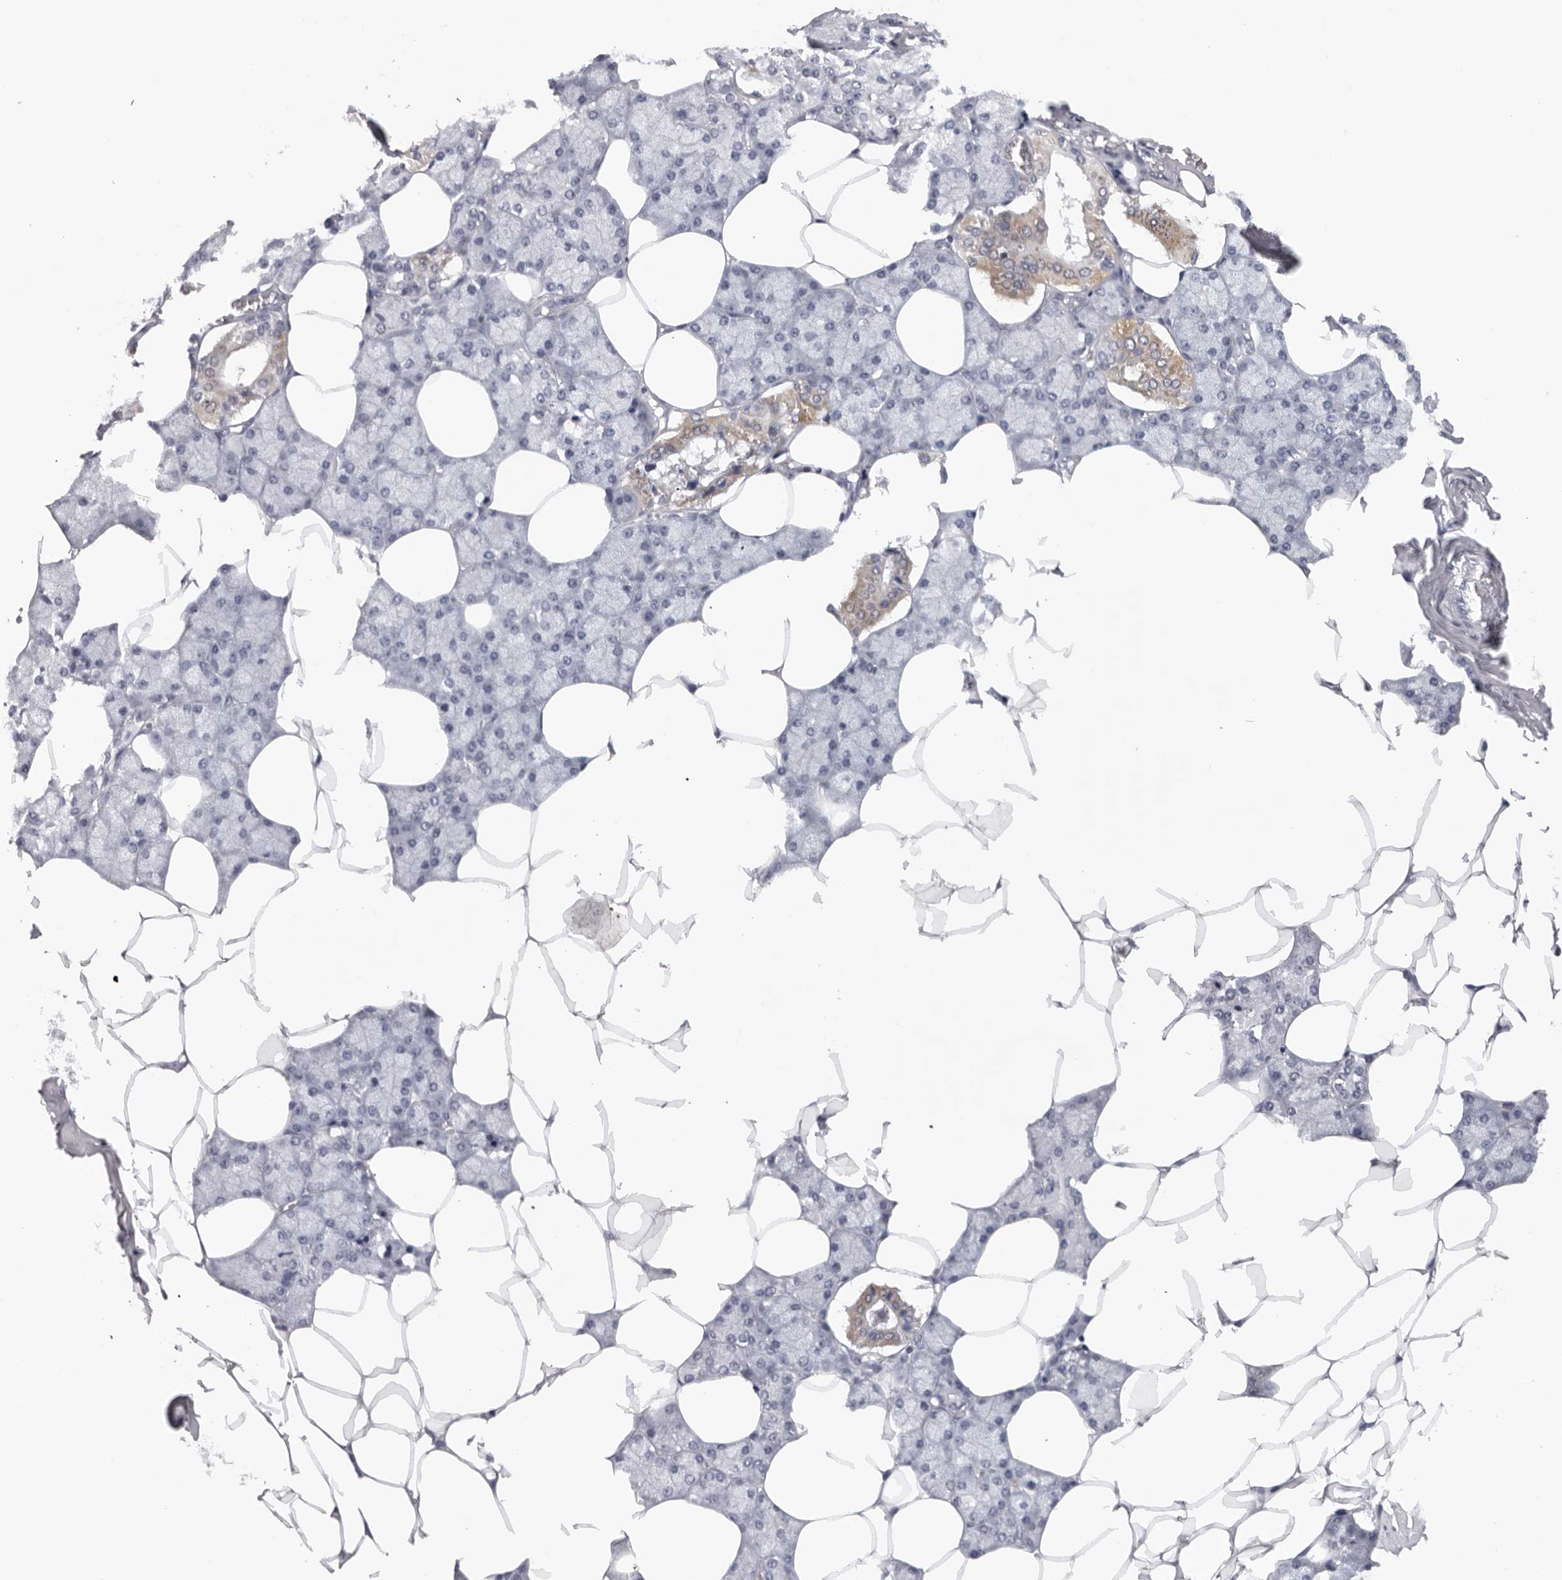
{"staining": {"intensity": "moderate", "quantity": "<25%", "location": "cytoplasmic/membranous"}, "tissue": "salivary gland", "cell_type": "Glandular cells", "image_type": "normal", "snomed": [{"axis": "morphology", "description": "Normal tissue, NOS"}, {"axis": "topography", "description": "Salivary gland"}], "caption": "Glandular cells demonstrate low levels of moderate cytoplasmic/membranous expression in about <25% of cells in normal human salivary gland.", "gene": "CPT2", "patient": {"sex": "male", "age": 62}}